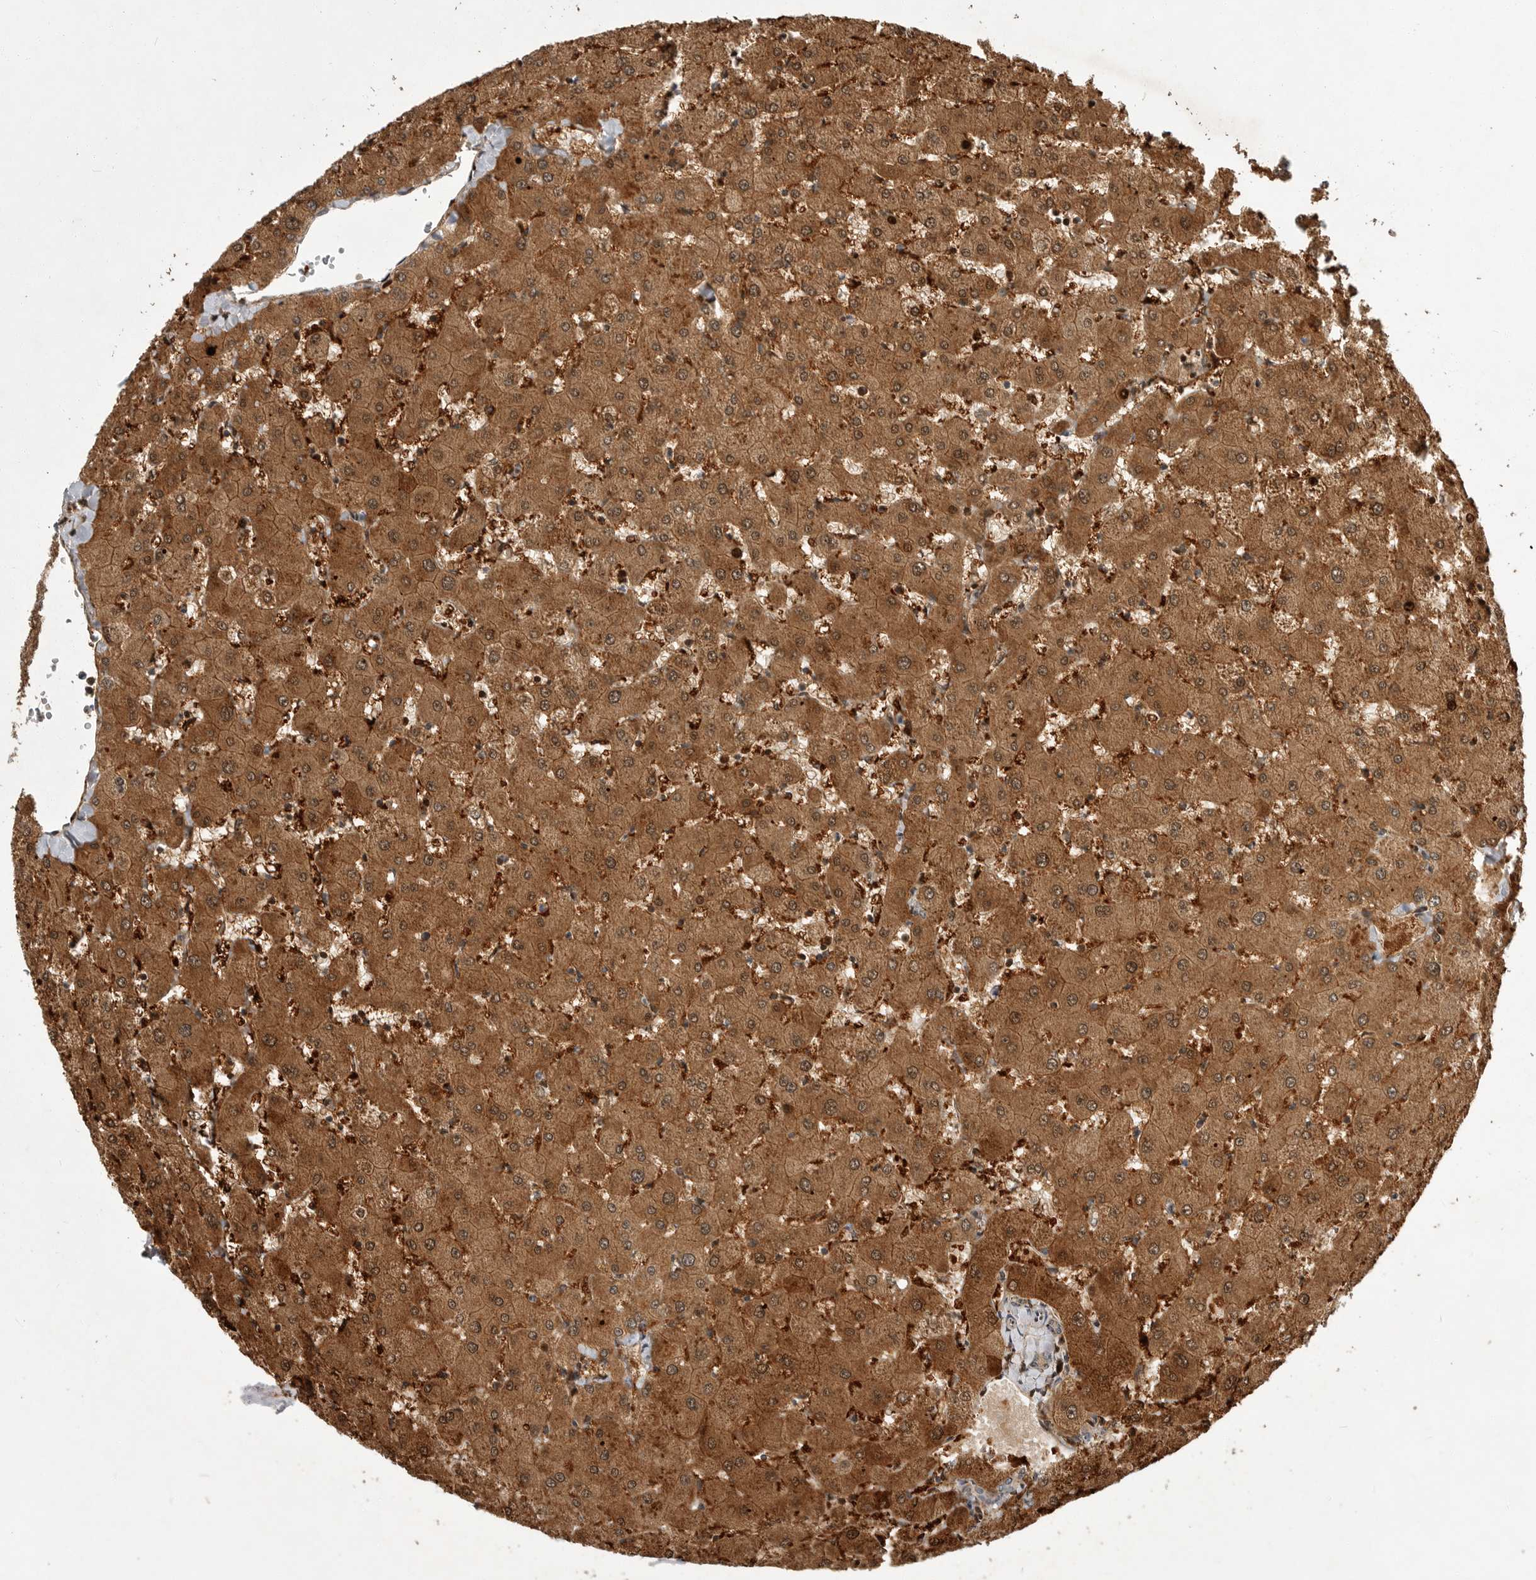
{"staining": {"intensity": "weak", "quantity": ">75%", "location": "cytoplasmic/membranous"}, "tissue": "liver", "cell_type": "Cholangiocytes", "image_type": "normal", "snomed": [{"axis": "morphology", "description": "Normal tissue, NOS"}, {"axis": "topography", "description": "Liver"}], "caption": "A micrograph showing weak cytoplasmic/membranous positivity in approximately >75% of cholangiocytes in benign liver, as visualized by brown immunohistochemical staining.", "gene": "KYAT3", "patient": {"sex": "female", "age": 63}}